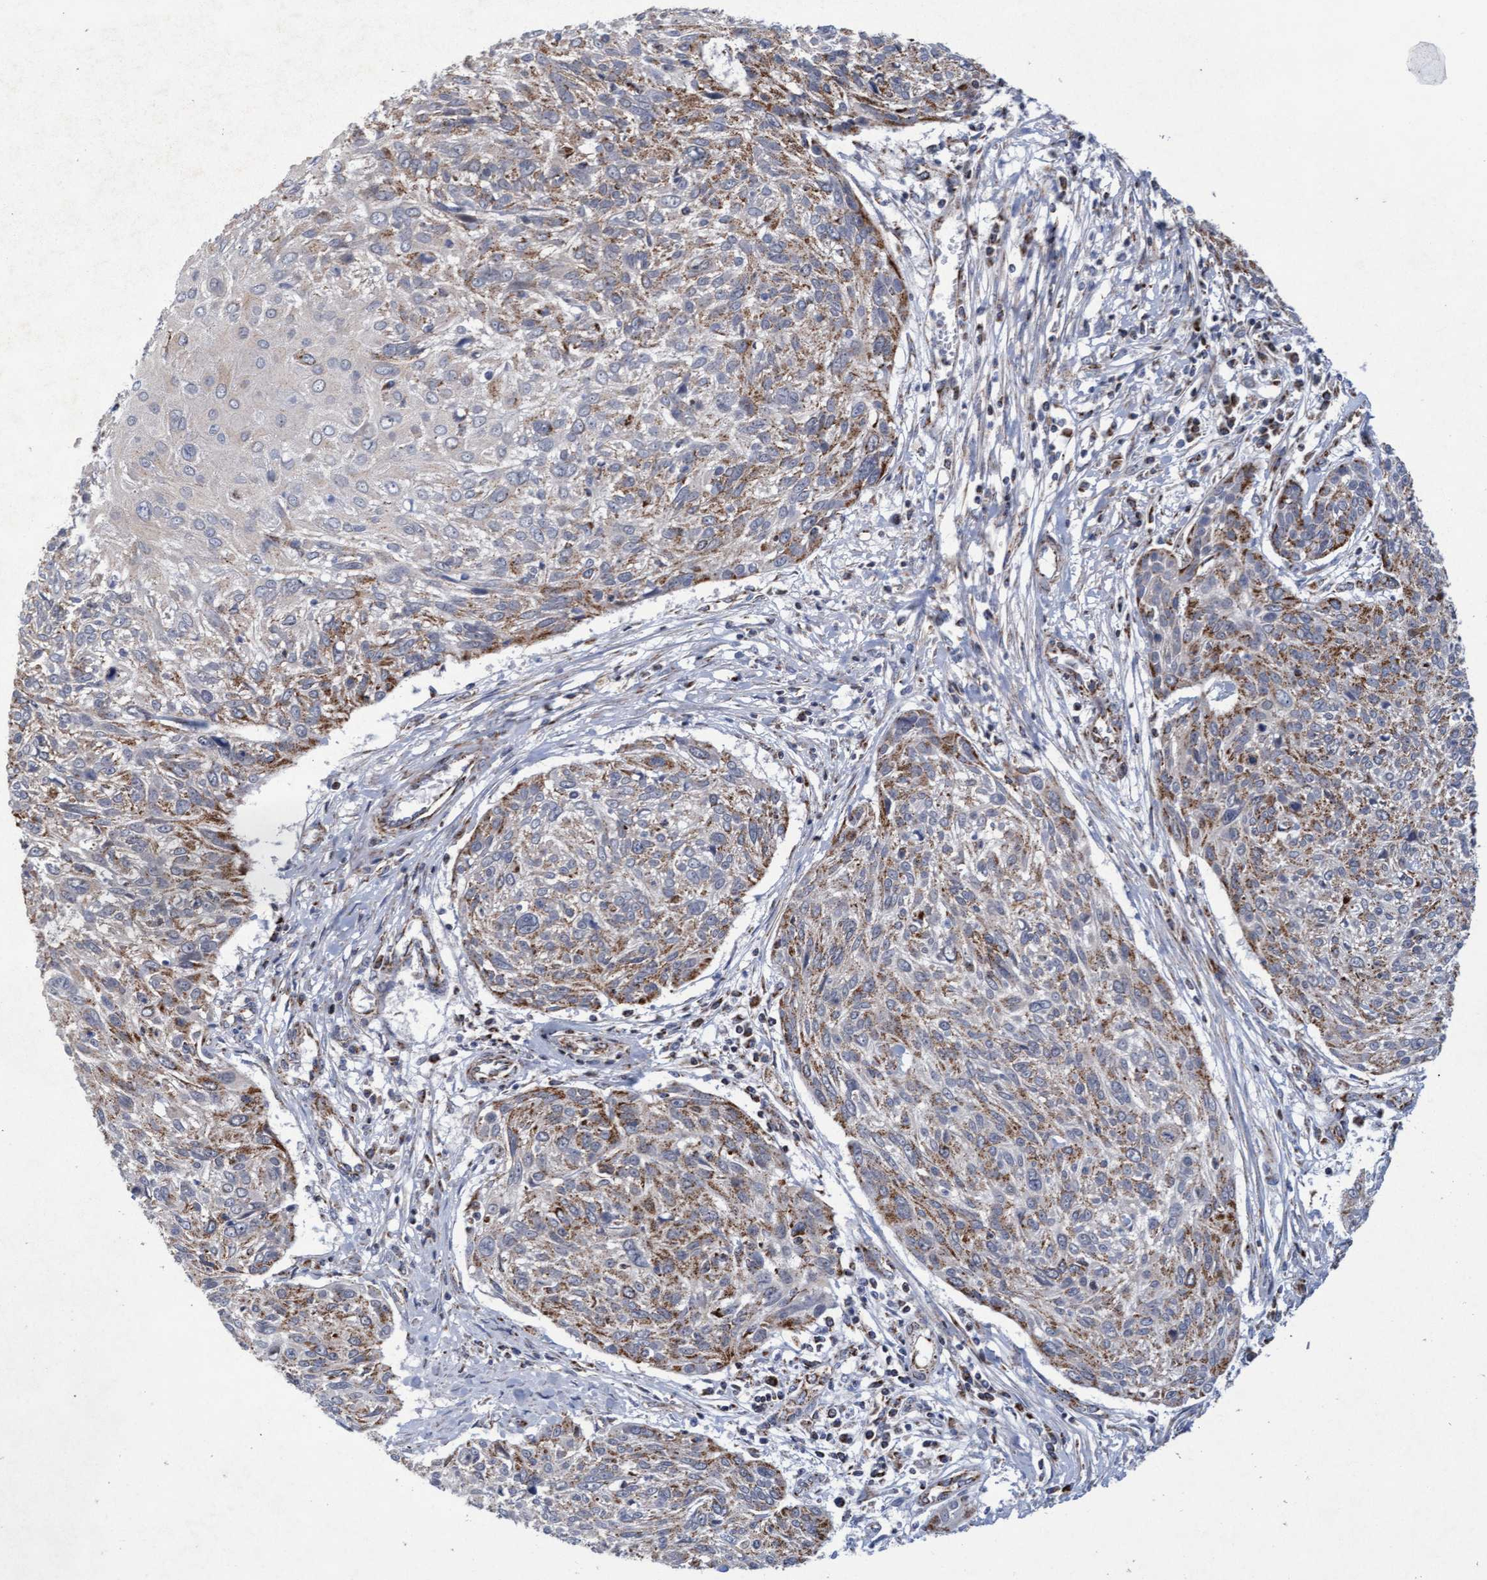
{"staining": {"intensity": "moderate", "quantity": "25%-75%", "location": "cytoplasmic/membranous"}, "tissue": "cervical cancer", "cell_type": "Tumor cells", "image_type": "cancer", "snomed": [{"axis": "morphology", "description": "Squamous cell carcinoma, NOS"}, {"axis": "topography", "description": "Cervix"}], "caption": "Immunohistochemistry of human cervical squamous cell carcinoma demonstrates medium levels of moderate cytoplasmic/membranous positivity in about 25%-75% of tumor cells.", "gene": "MRPL38", "patient": {"sex": "female", "age": 51}}